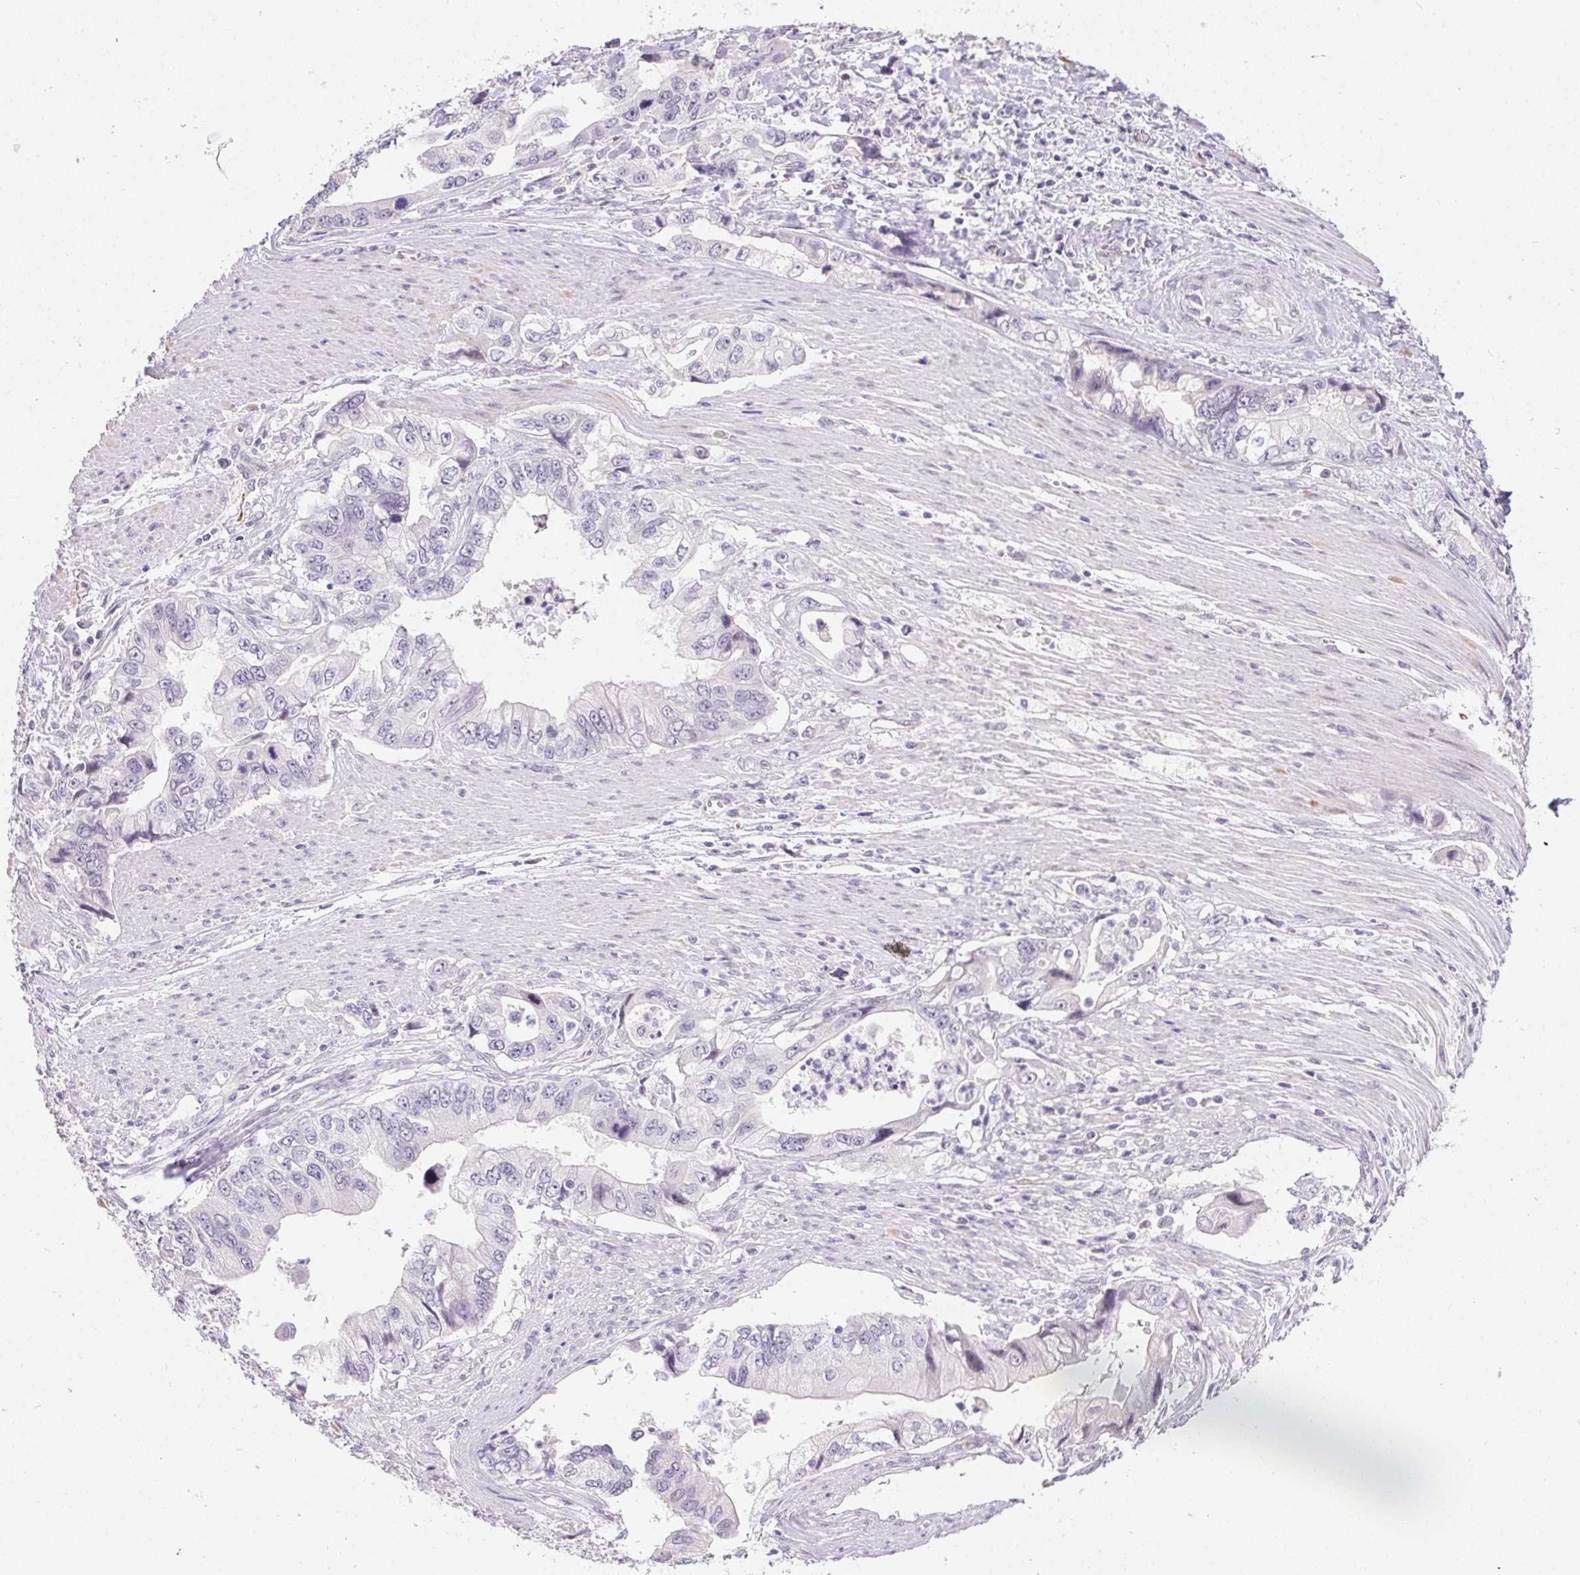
{"staining": {"intensity": "negative", "quantity": "none", "location": "none"}, "tissue": "stomach cancer", "cell_type": "Tumor cells", "image_type": "cancer", "snomed": [{"axis": "morphology", "description": "Adenocarcinoma, NOS"}, {"axis": "topography", "description": "Pancreas"}, {"axis": "topography", "description": "Stomach, upper"}], "caption": "Histopathology image shows no significant protein positivity in tumor cells of stomach adenocarcinoma.", "gene": "MORC1", "patient": {"sex": "male", "age": 77}}